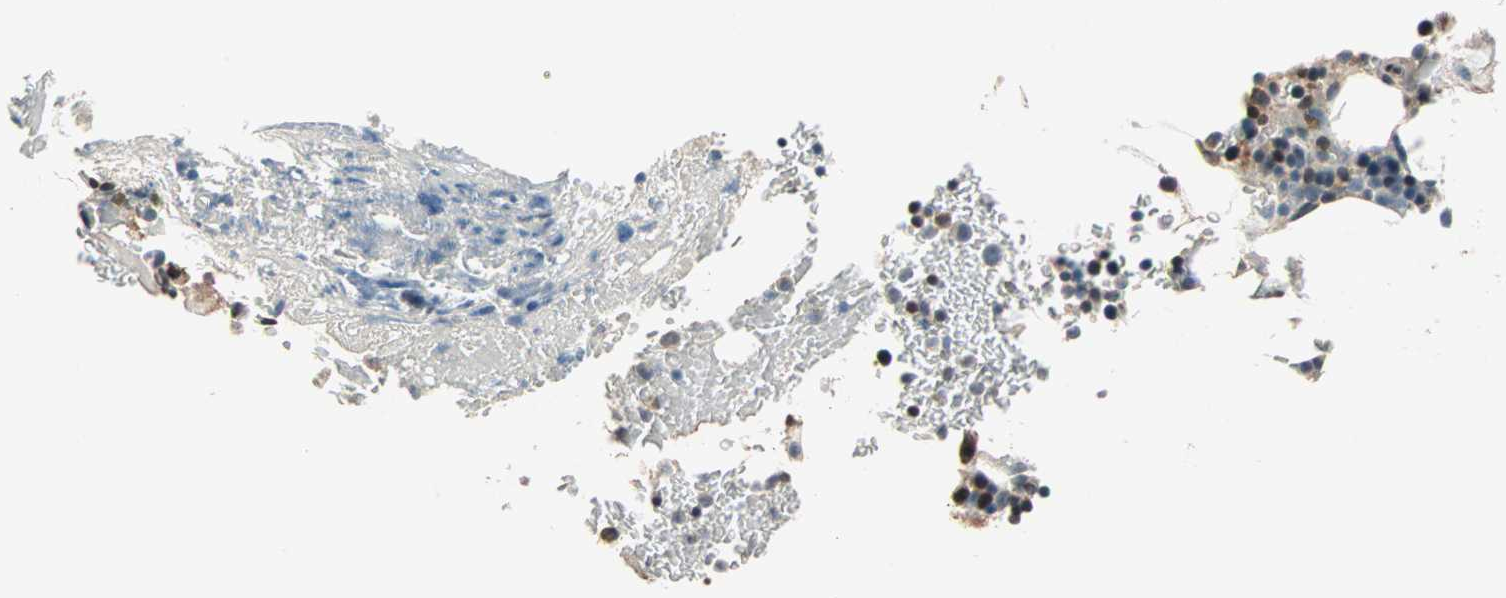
{"staining": {"intensity": "strong", "quantity": "25%-75%", "location": "nuclear"}, "tissue": "bone marrow", "cell_type": "Hematopoietic cells", "image_type": "normal", "snomed": [{"axis": "morphology", "description": "Normal tissue, NOS"}, {"axis": "topography", "description": "Bone marrow"}], "caption": "Strong nuclear staining for a protein is appreciated in about 25%-75% of hematopoietic cells of normal bone marrow using immunohistochemistry (IHC).", "gene": "HECW1", "patient": {"sex": "female", "age": 73}}